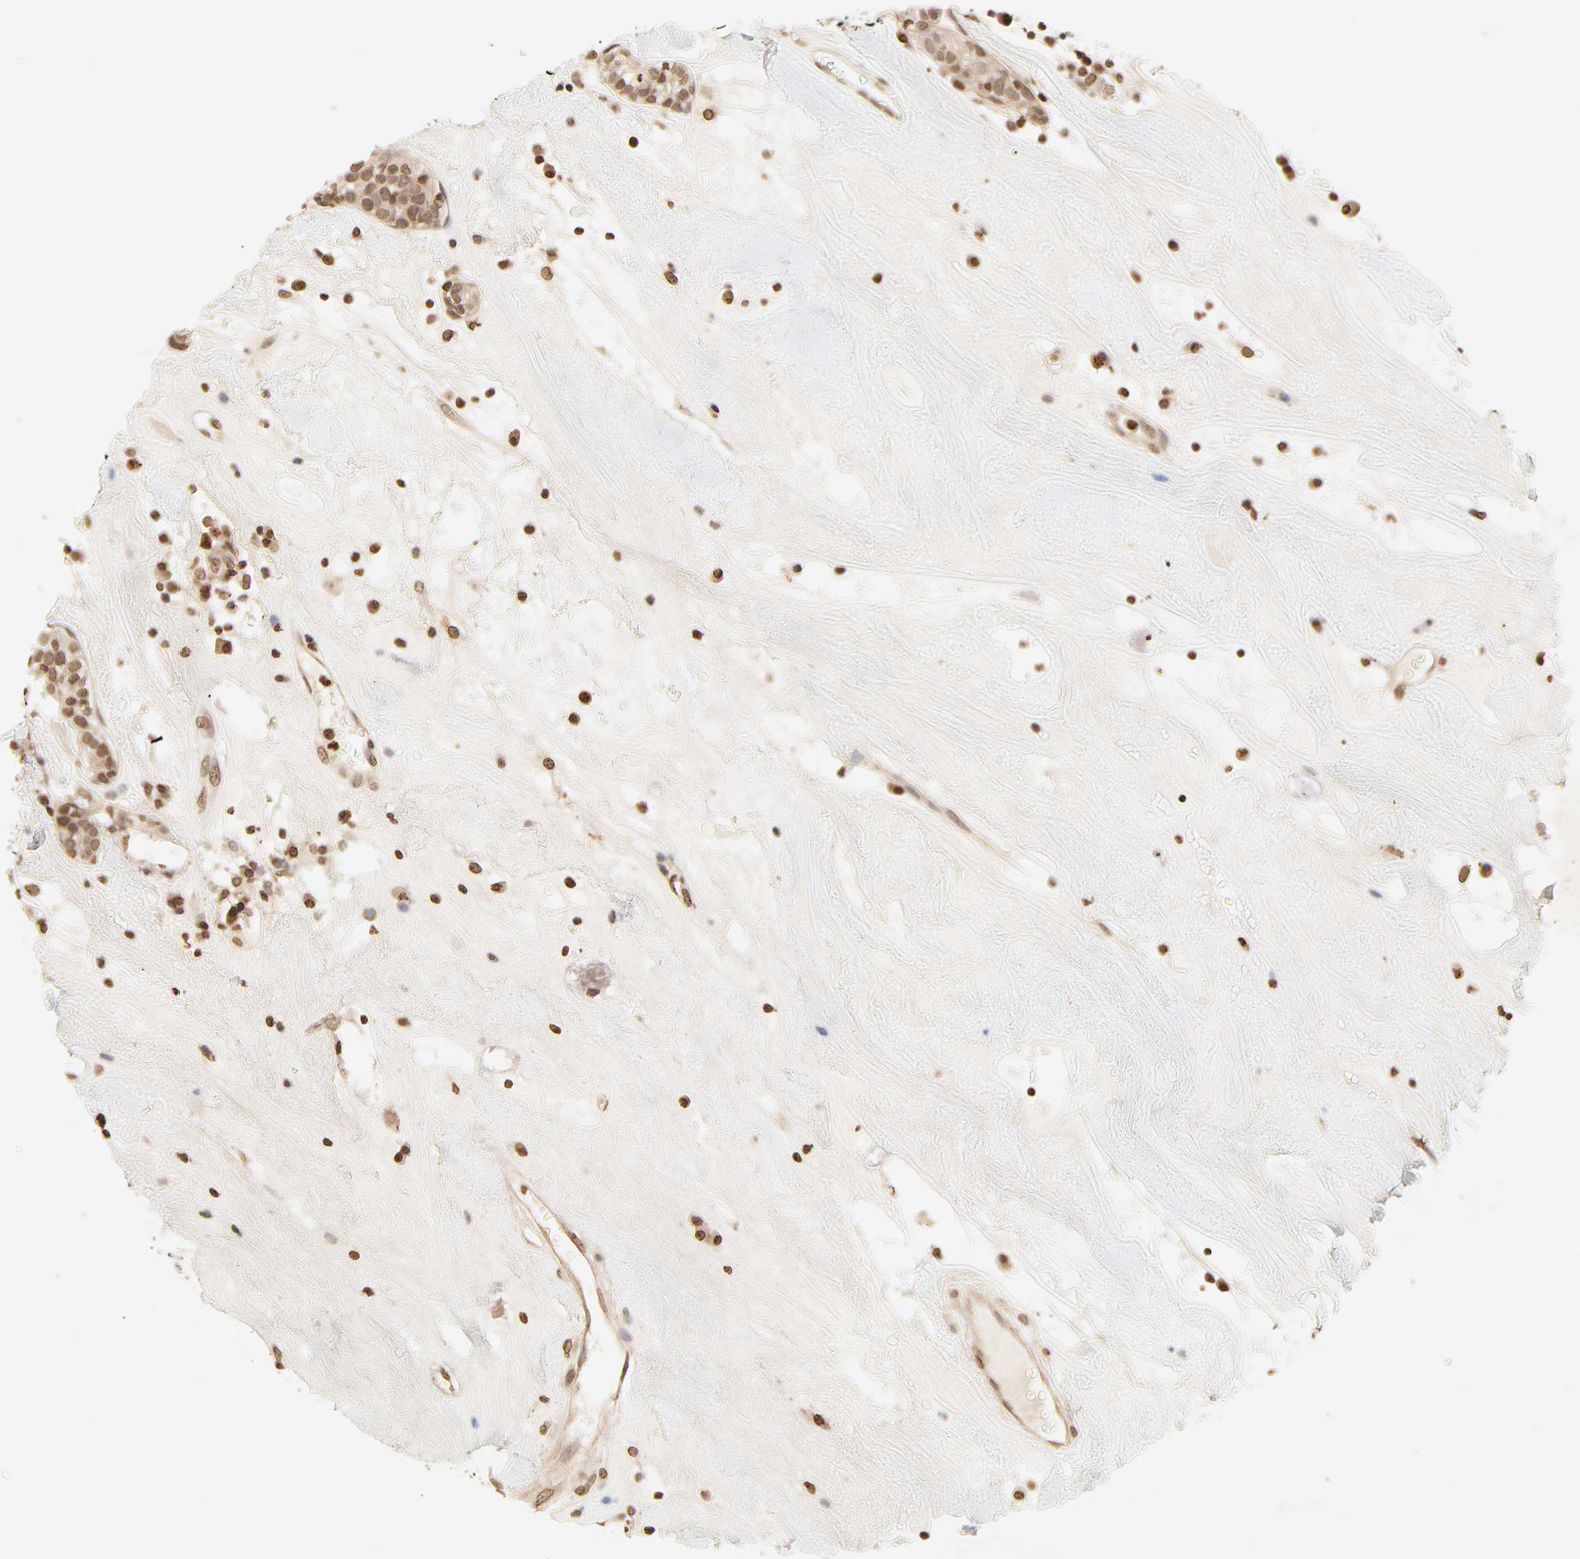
{"staining": {"intensity": "moderate", "quantity": ">75%", "location": "cytoplasmic/membranous,nuclear"}, "tissue": "head and neck cancer", "cell_type": "Tumor cells", "image_type": "cancer", "snomed": [{"axis": "morphology", "description": "Adenocarcinoma, NOS"}, {"axis": "topography", "description": "Salivary gland"}, {"axis": "topography", "description": "Head-Neck"}], "caption": "Human head and neck cancer stained with a brown dye demonstrates moderate cytoplasmic/membranous and nuclear positive staining in about >75% of tumor cells.", "gene": "TBL1X", "patient": {"sex": "female", "age": 65}}